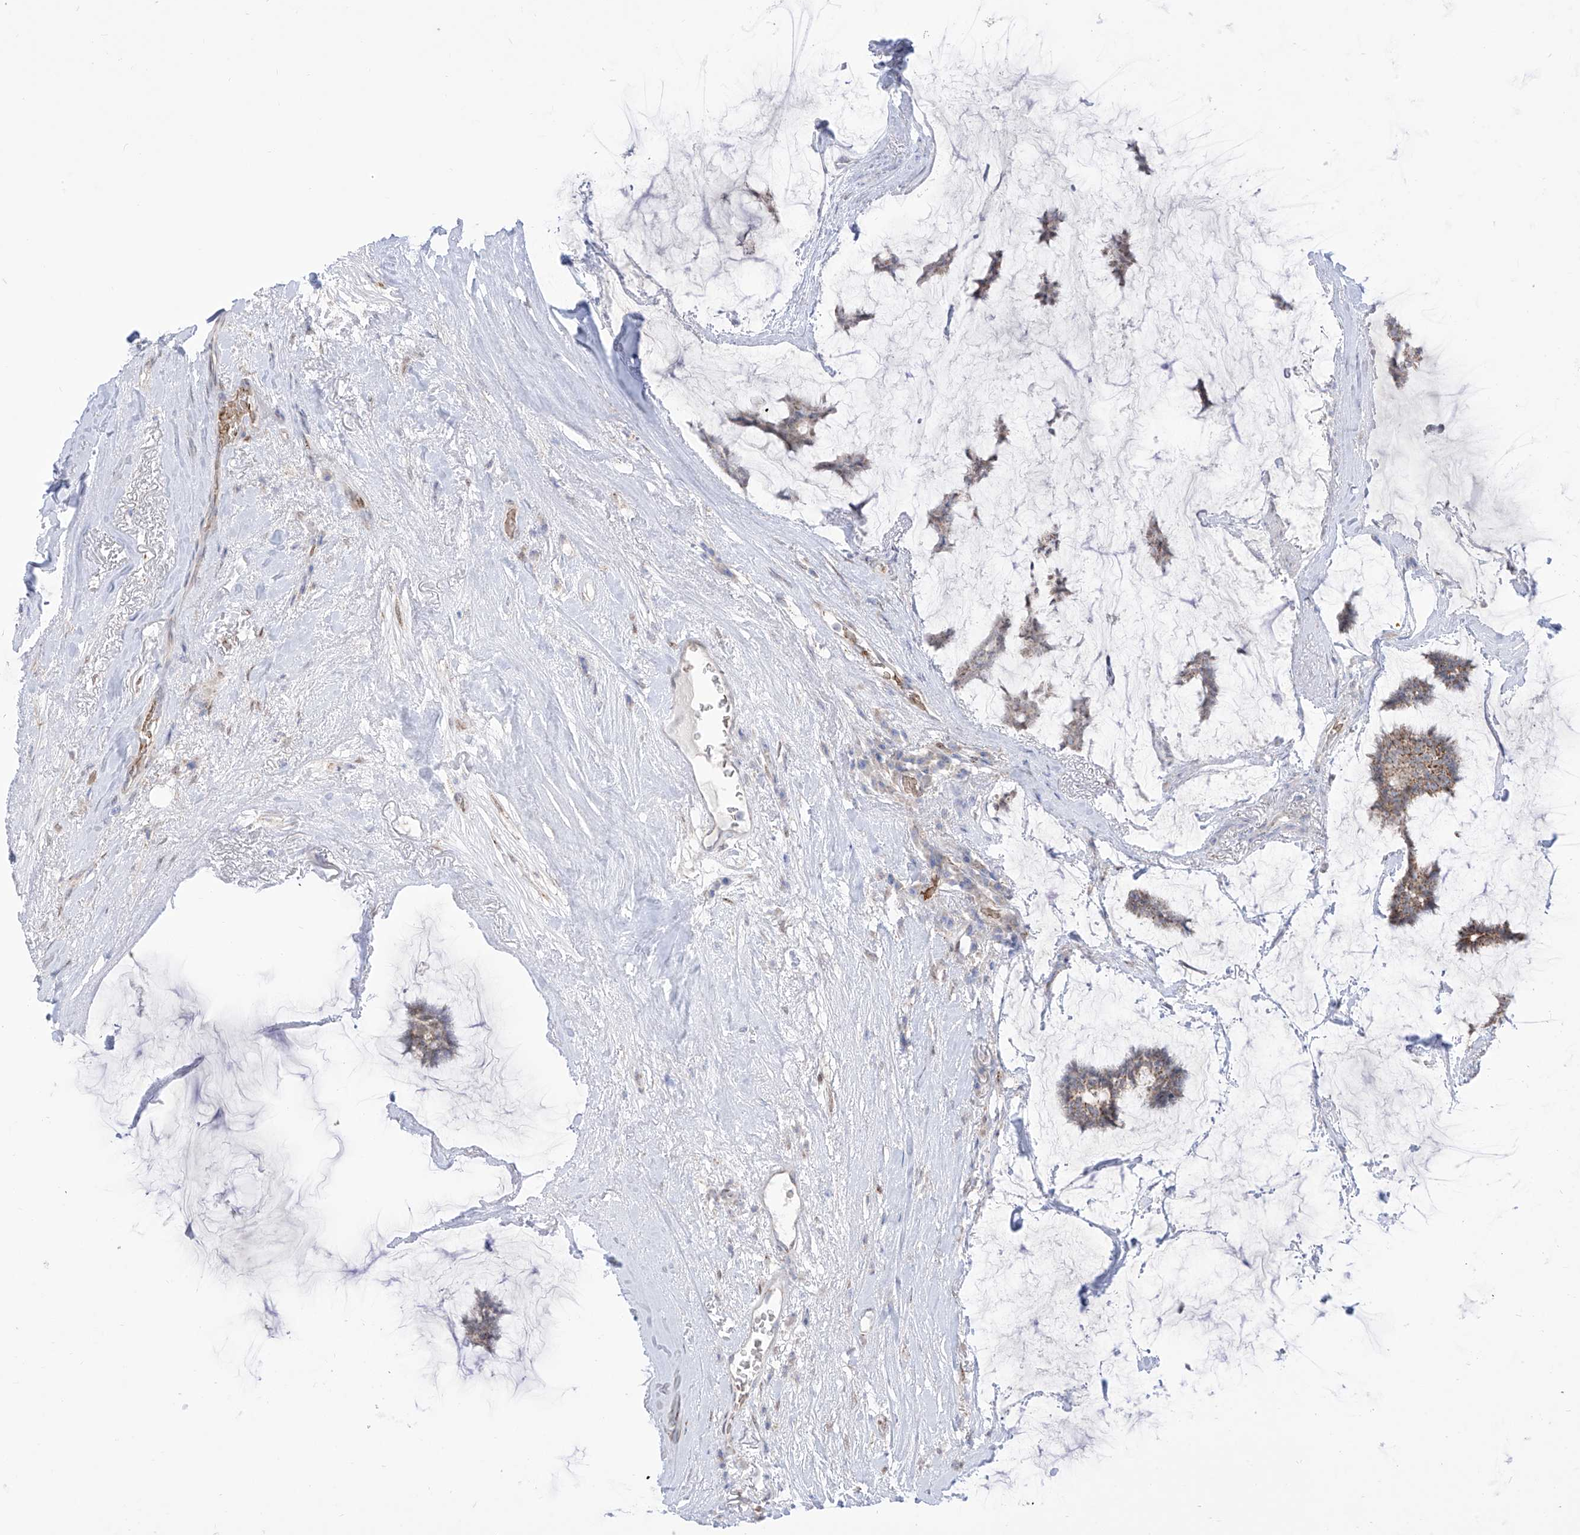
{"staining": {"intensity": "weak", "quantity": ">75%", "location": "cytoplasmic/membranous"}, "tissue": "breast cancer", "cell_type": "Tumor cells", "image_type": "cancer", "snomed": [{"axis": "morphology", "description": "Duct carcinoma"}, {"axis": "topography", "description": "Breast"}], "caption": "IHC image of breast invasive ductal carcinoma stained for a protein (brown), which exhibits low levels of weak cytoplasmic/membranous expression in approximately >75% of tumor cells.", "gene": "ARHGEF40", "patient": {"sex": "female", "age": 93}}